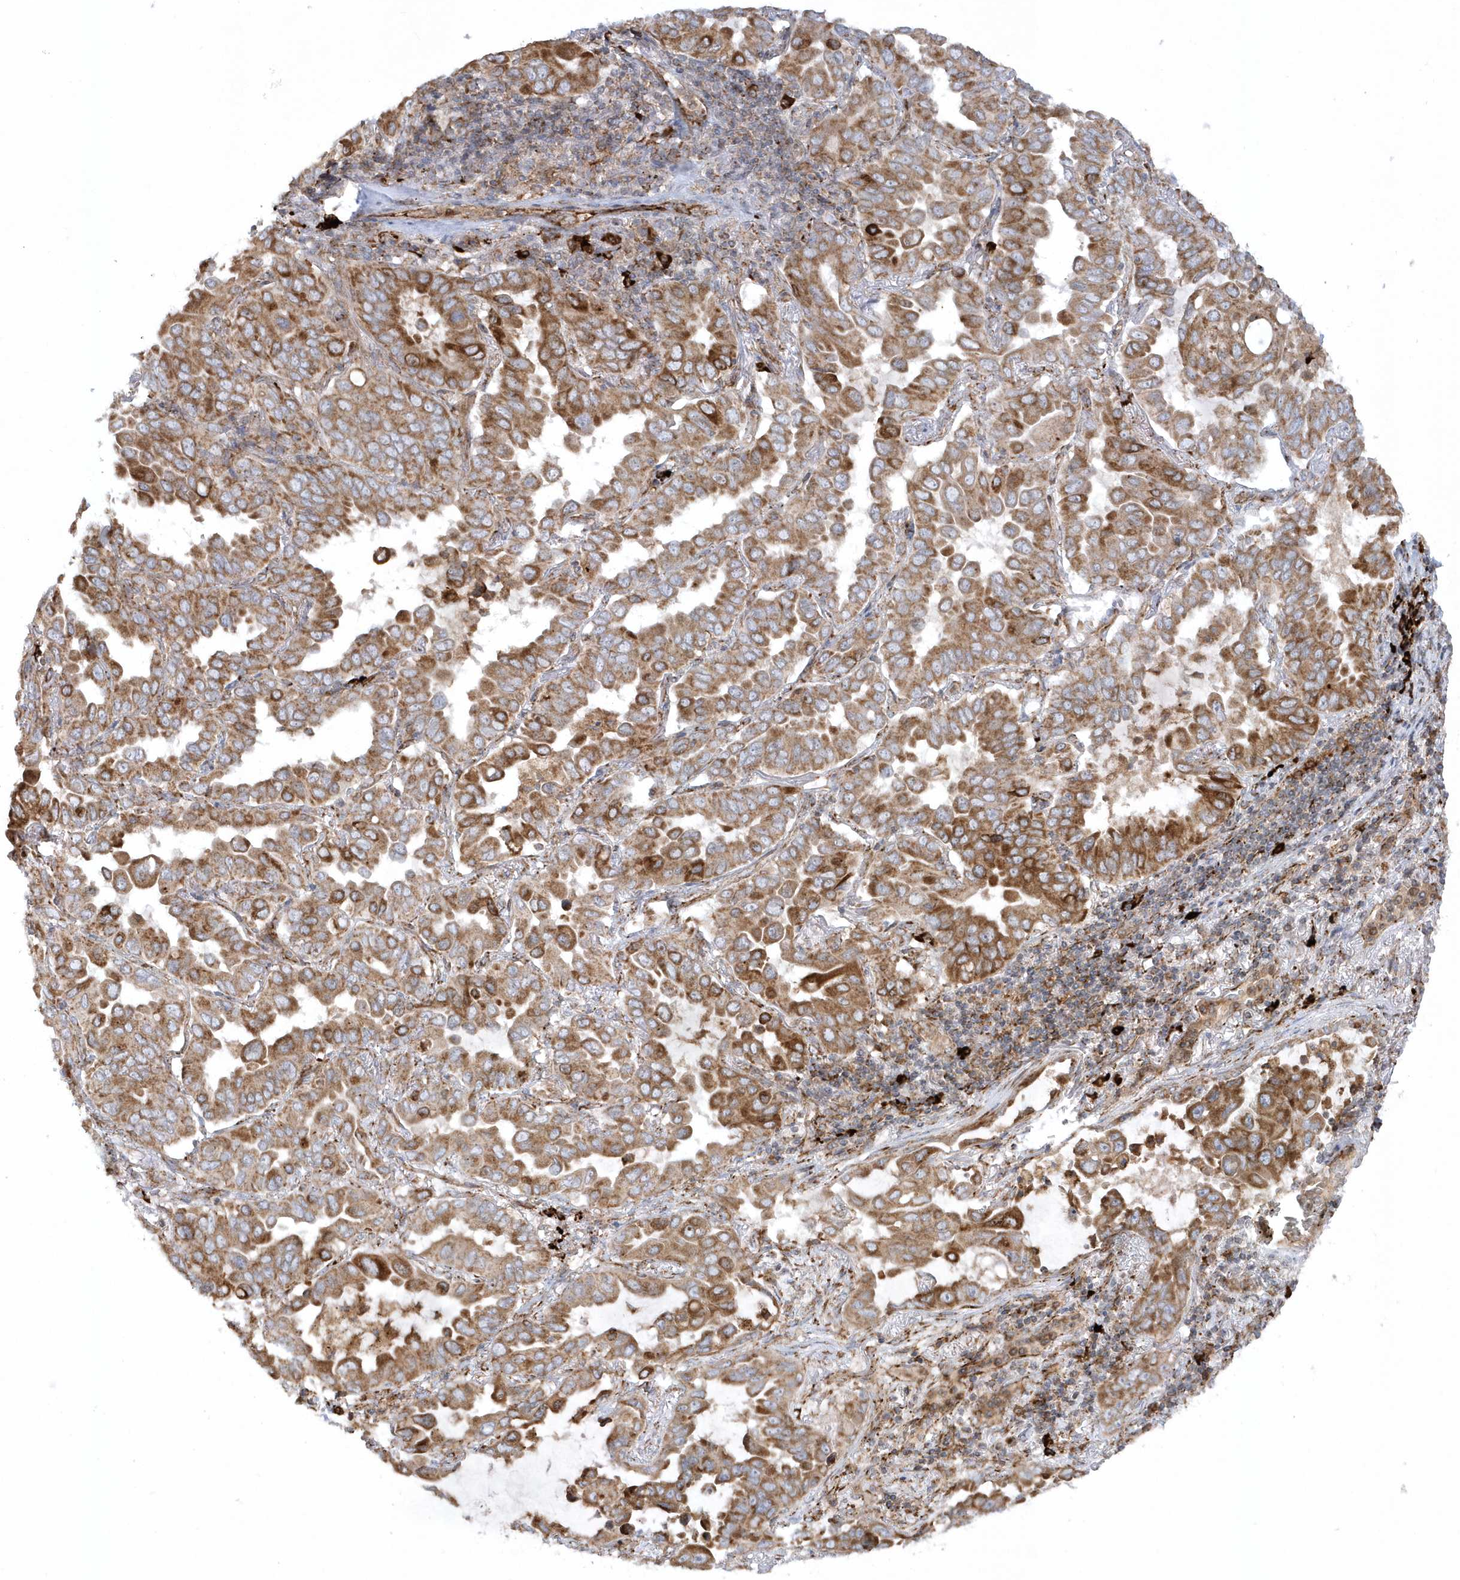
{"staining": {"intensity": "moderate", "quantity": ">75%", "location": "cytoplasmic/membranous"}, "tissue": "lung cancer", "cell_type": "Tumor cells", "image_type": "cancer", "snomed": [{"axis": "morphology", "description": "Adenocarcinoma, NOS"}, {"axis": "topography", "description": "Lung"}], "caption": "Lung adenocarcinoma tissue shows moderate cytoplasmic/membranous staining in about >75% of tumor cells, visualized by immunohistochemistry. (brown staining indicates protein expression, while blue staining denotes nuclei).", "gene": "SH3BP2", "patient": {"sex": "male", "age": 64}}